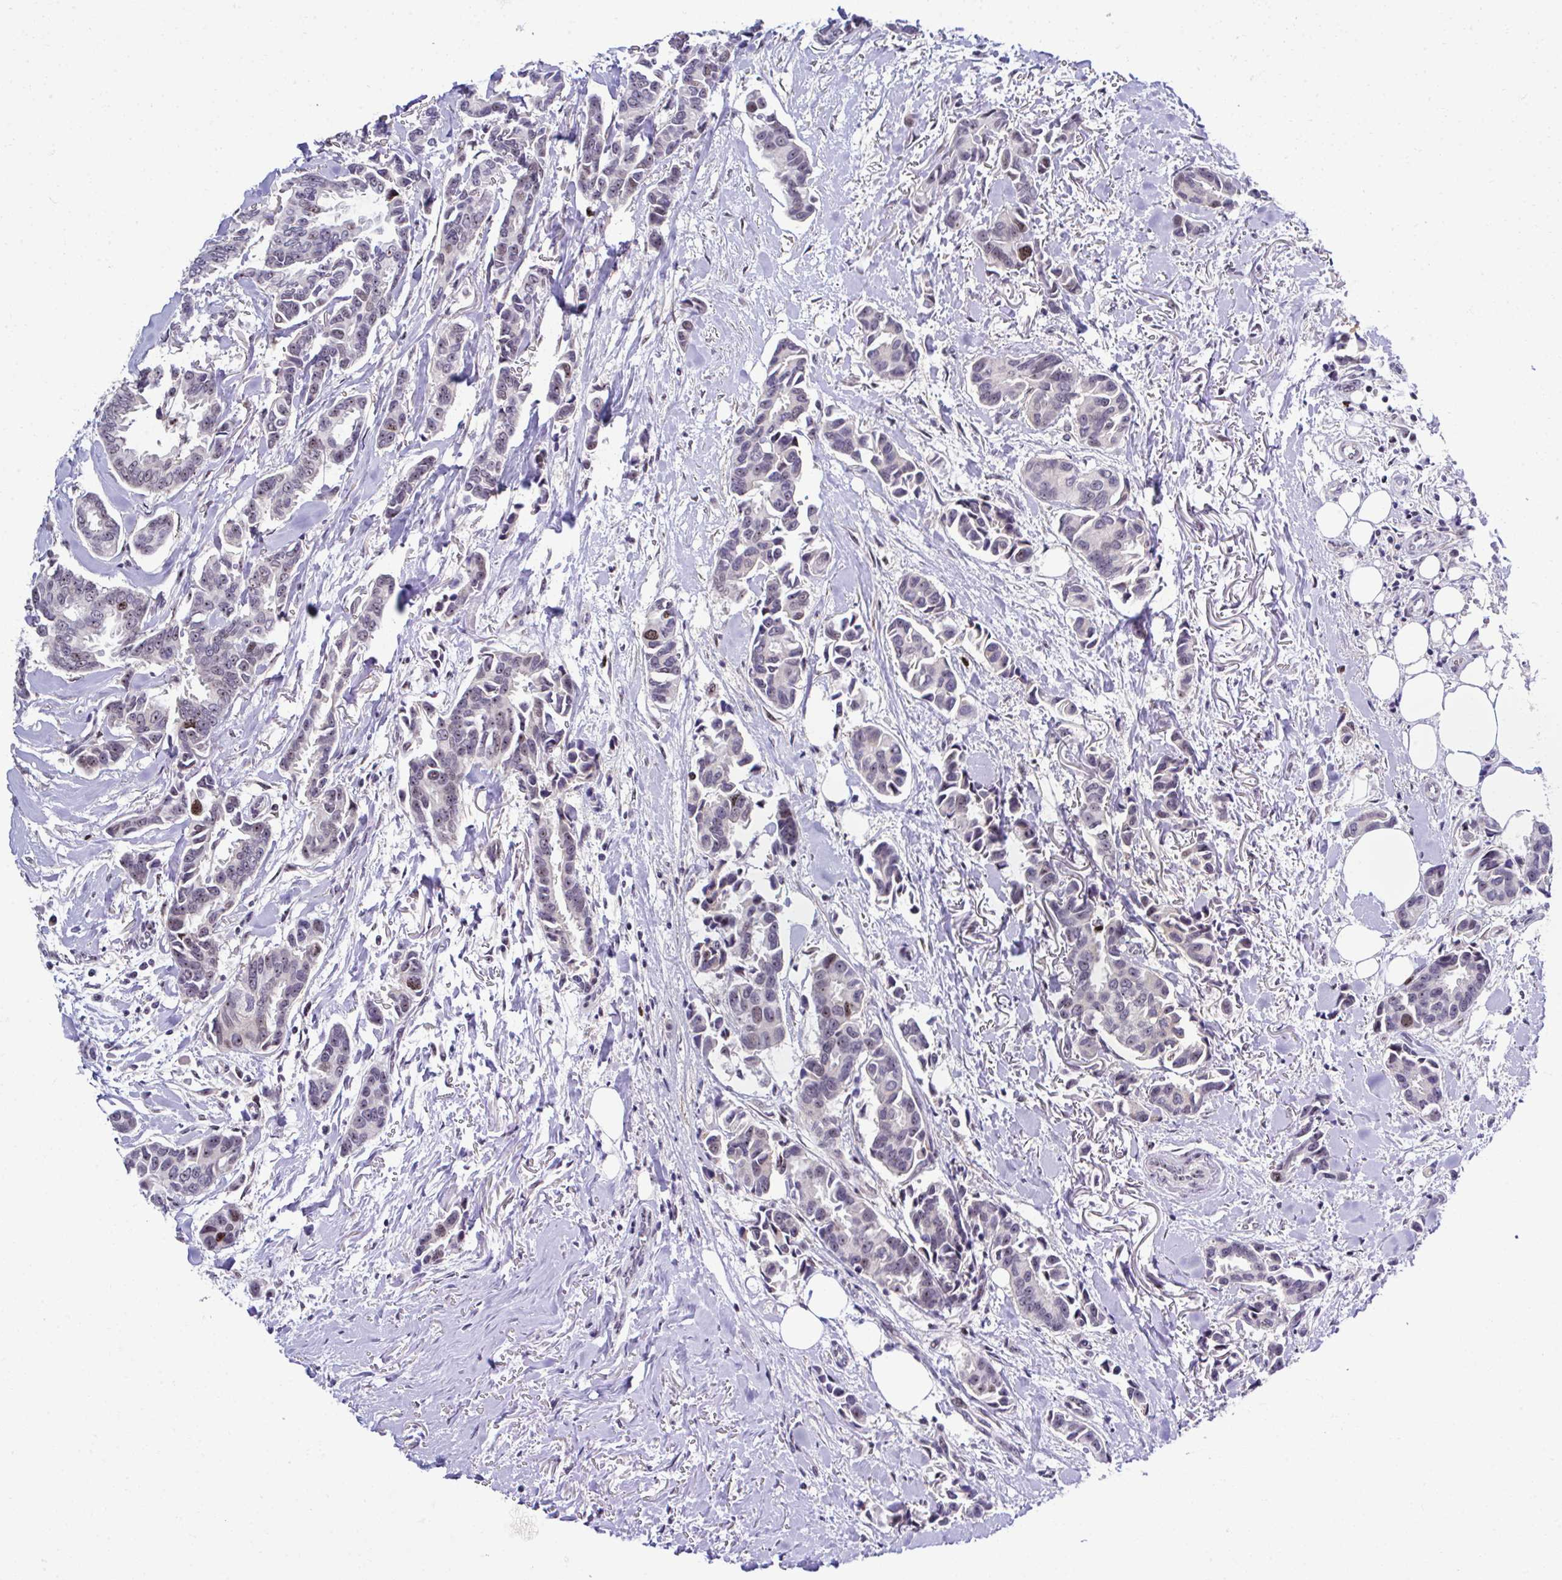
{"staining": {"intensity": "moderate", "quantity": "<25%", "location": "nuclear"}, "tissue": "breast cancer", "cell_type": "Tumor cells", "image_type": "cancer", "snomed": [{"axis": "morphology", "description": "Duct carcinoma"}, {"axis": "topography", "description": "Breast"}], "caption": "The histopathology image displays a brown stain indicating the presence of a protein in the nuclear of tumor cells in breast cancer (infiltrating ductal carcinoma). (DAB (3,3'-diaminobenzidine) IHC, brown staining for protein, blue staining for nuclei).", "gene": "CEP72", "patient": {"sex": "female", "age": 73}}